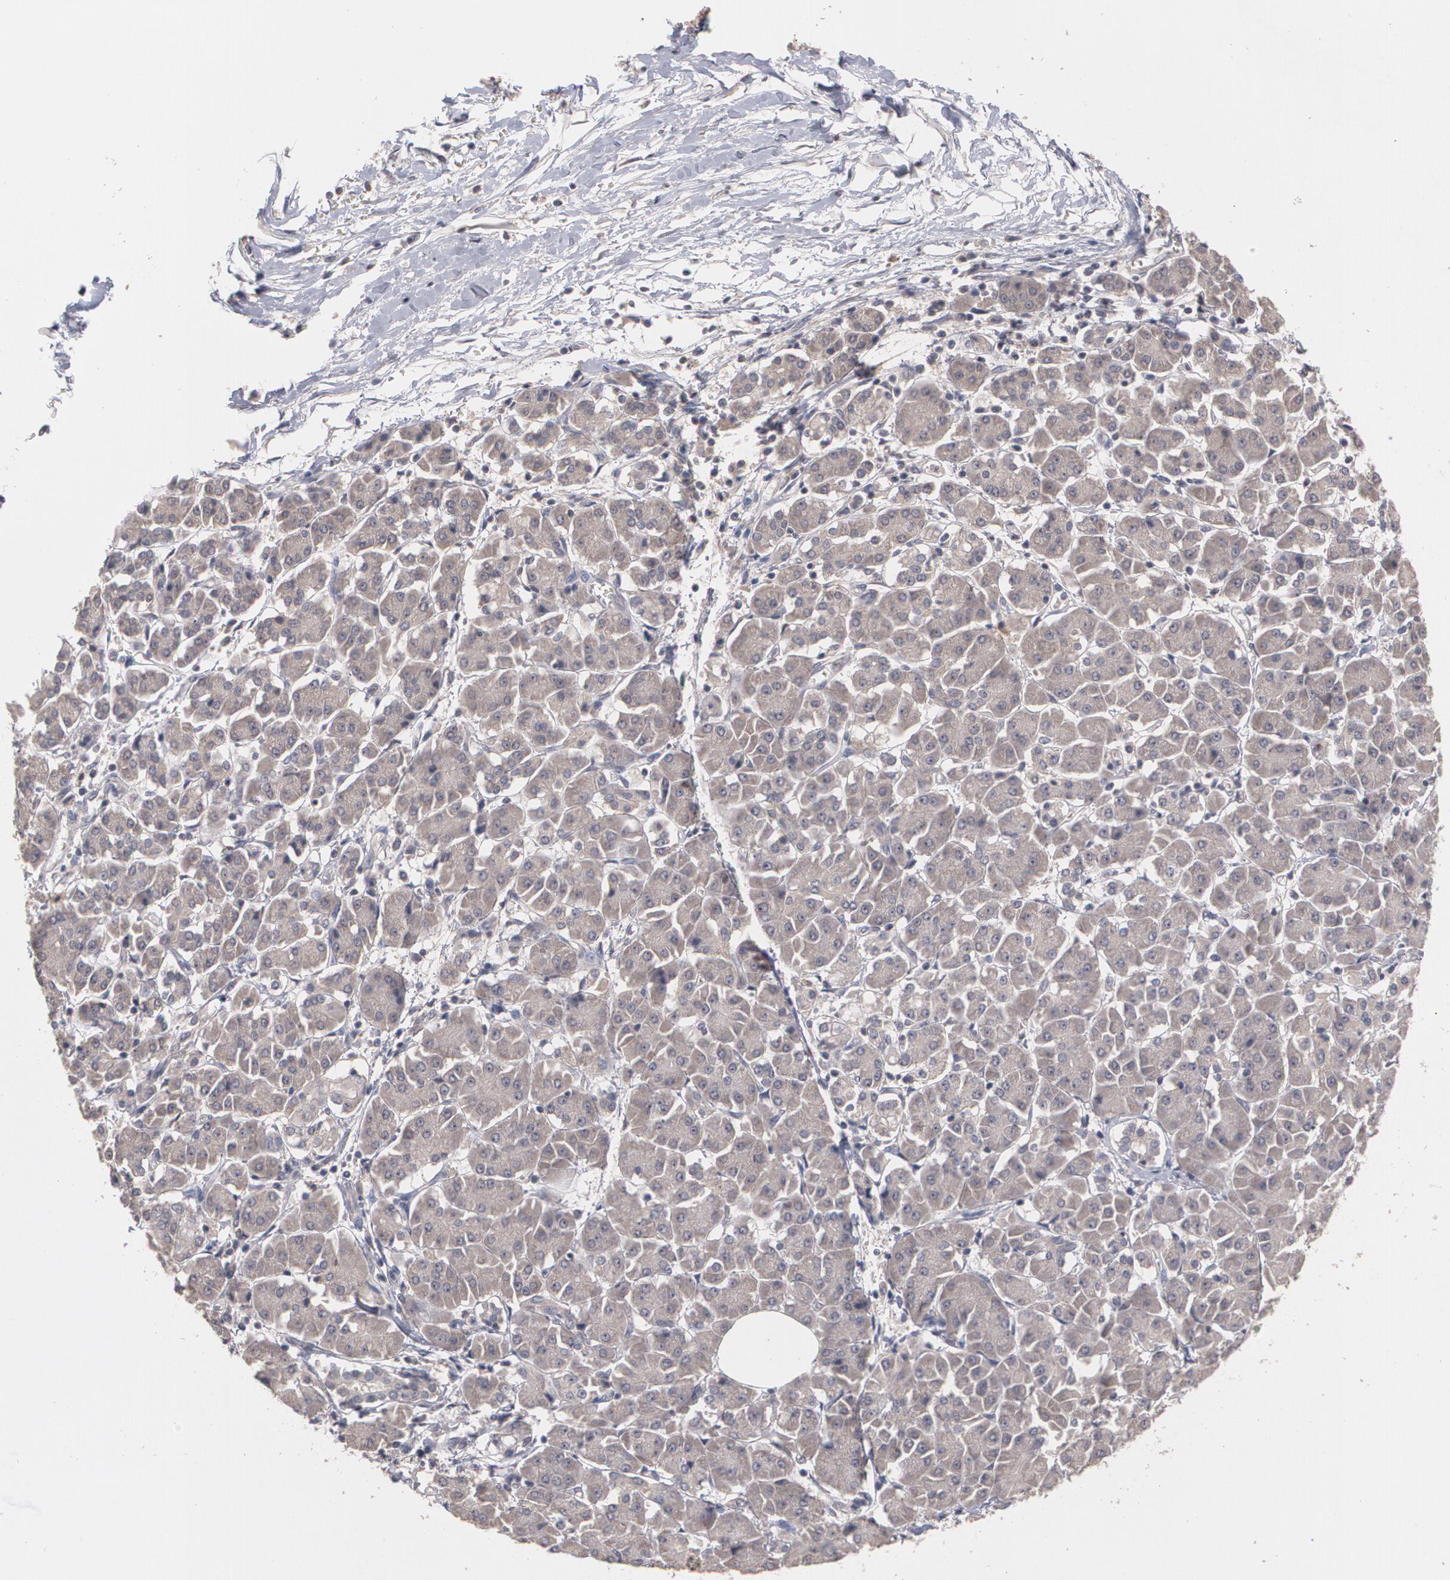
{"staining": {"intensity": "weak", "quantity": ">75%", "location": "cytoplasmic/membranous"}, "tissue": "pancreatic cancer", "cell_type": "Tumor cells", "image_type": "cancer", "snomed": [{"axis": "morphology", "description": "Adenocarcinoma, NOS"}, {"axis": "topography", "description": "Pancreas"}], "caption": "Protein expression analysis of pancreatic cancer shows weak cytoplasmic/membranous positivity in about >75% of tumor cells. Using DAB (brown) and hematoxylin (blue) stains, captured at high magnification using brightfield microscopy.", "gene": "ARF6", "patient": {"sex": "female", "age": 57}}